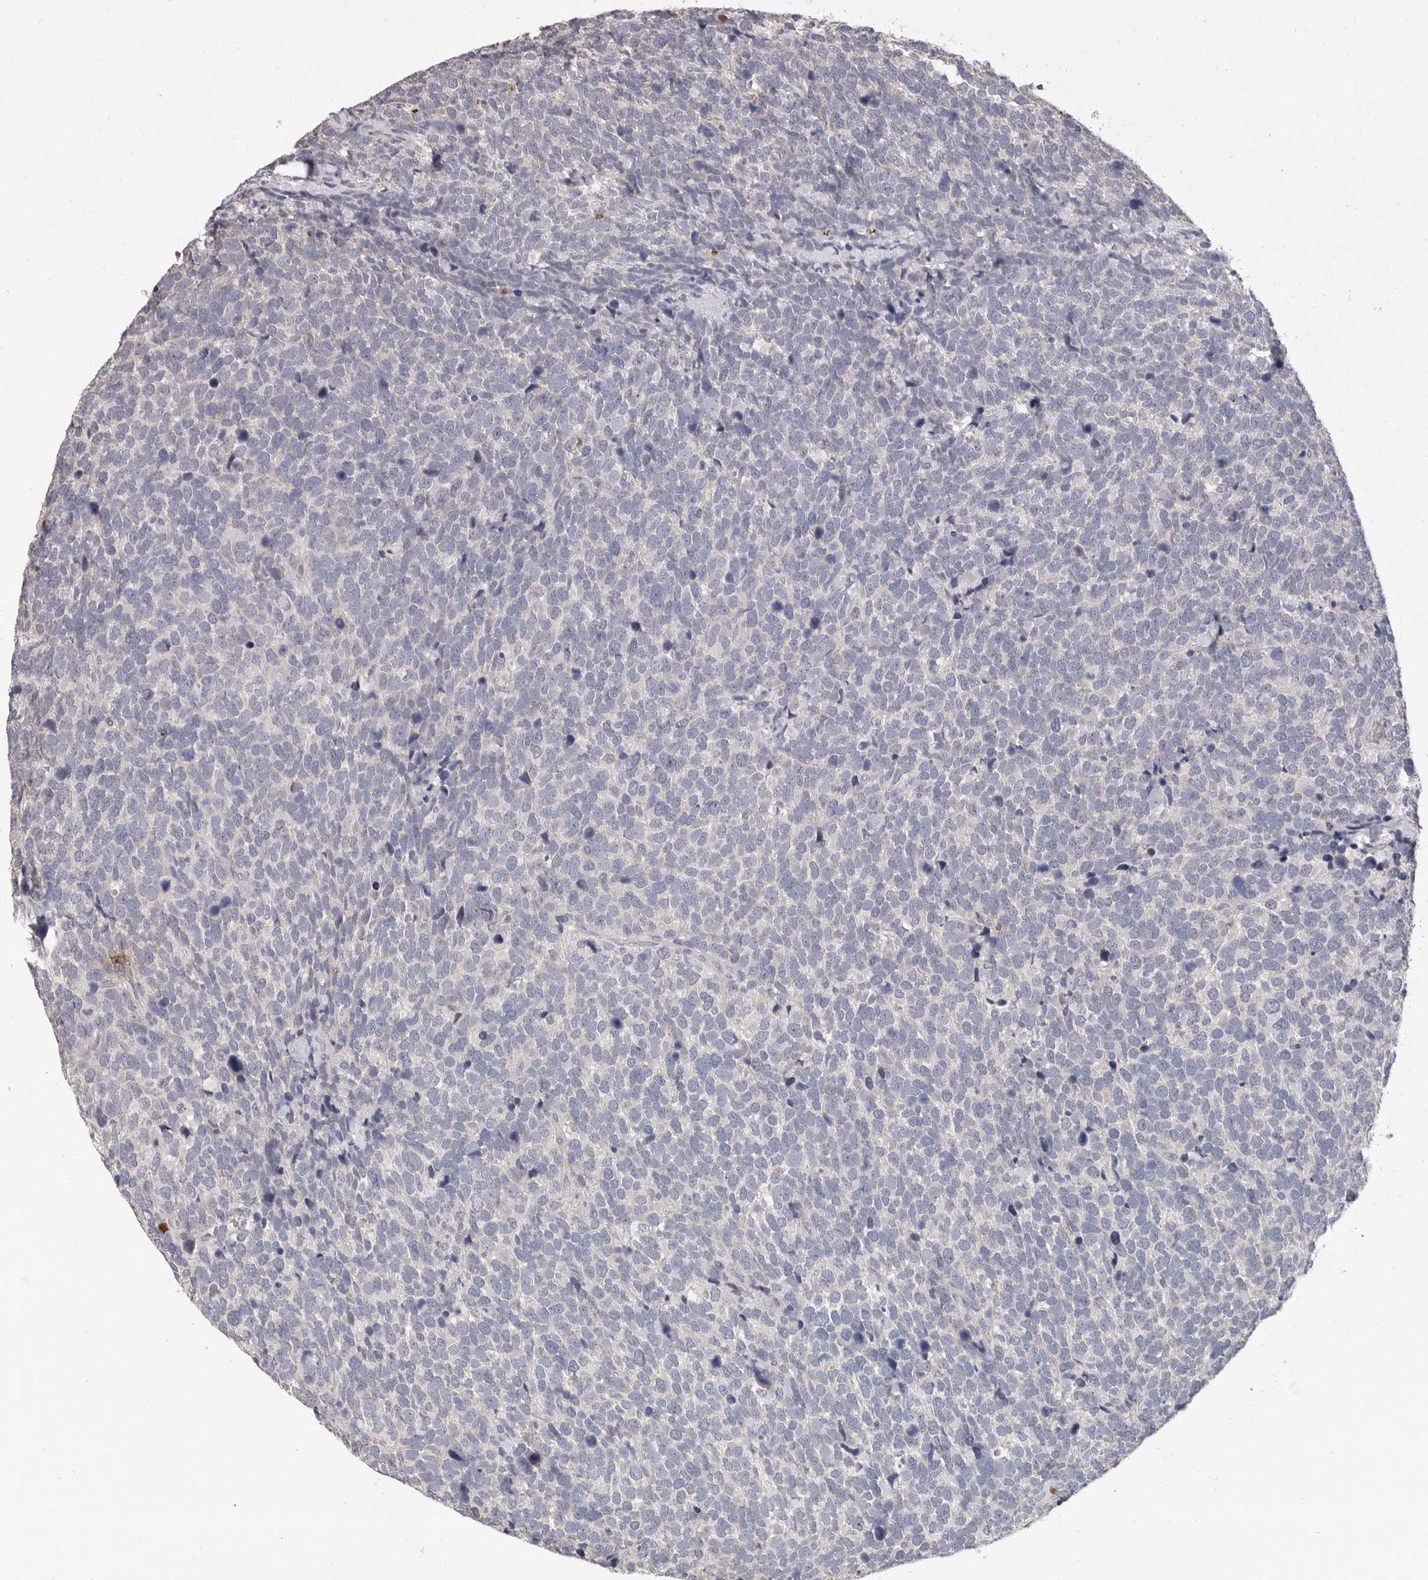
{"staining": {"intensity": "negative", "quantity": "none", "location": "none"}, "tissue": "urothelial cancer", "cell_type": "Tumor cells", "image_type": "cancer", "snomed": [{"axis": "morphology", "description": "Urothelial carcinoma, High grade"}, {"axis": "topography", "description": "Urinary bladder"}], "caption": "A high-resolution photomicrograph shows immunohistochemistry (IHC) staining of urothelial cancer, which exhibits no significant positivity in tumor cells.", "gene": "LTBR", "patient": {"sex": "female", "age": 82}}